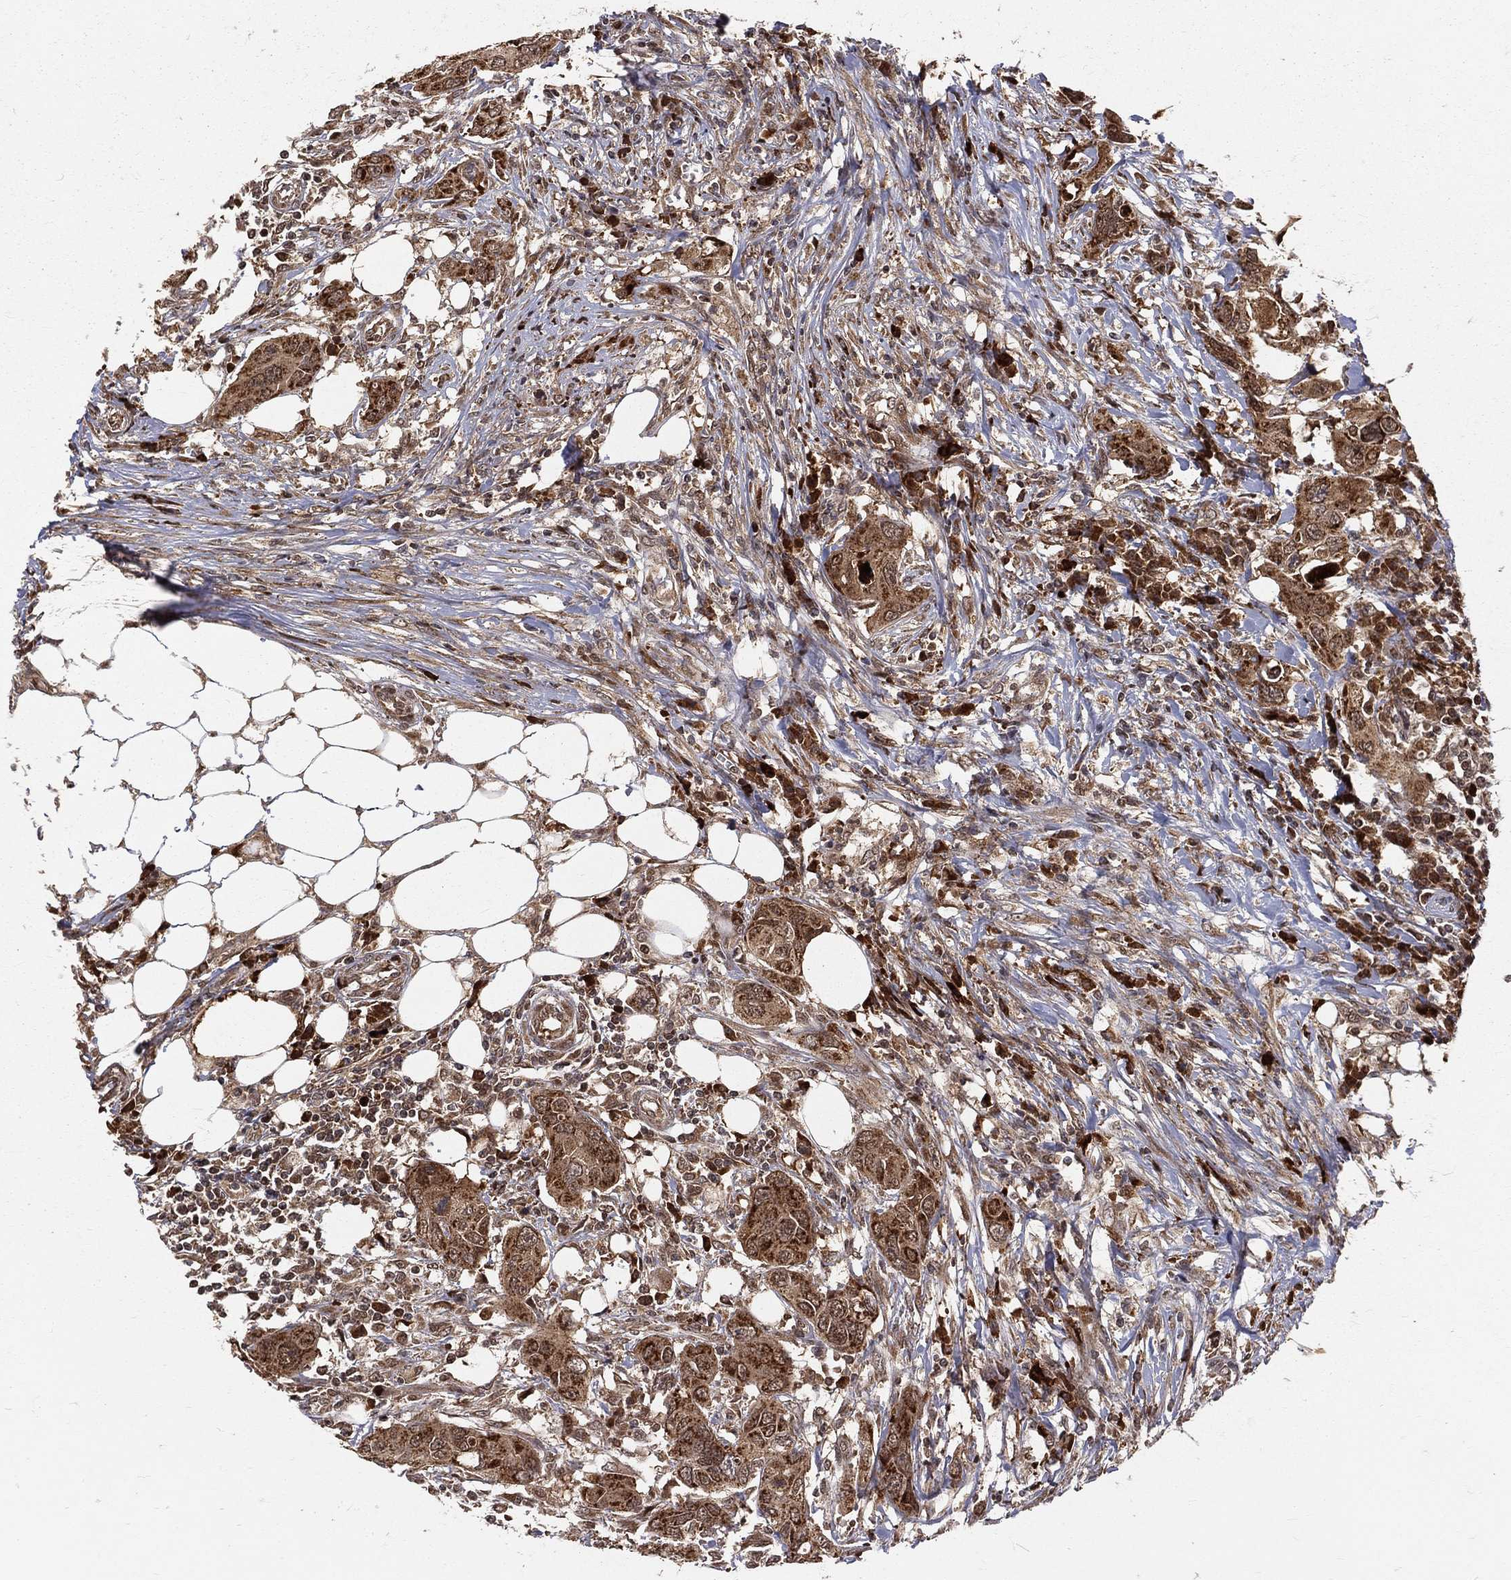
{"staining": {"intensity": "strong", "quantity": ">75%", "location": "cytoplasmic/membranous,nuclear"}, "tissue": "urothelial cancer", "cell_type": "Tumor cells", "image_type": "cancer", "snomed": [{"axis": "morphology", "description": "Urothelial carcinoma, NOS"}, {"axis": "morphology", "description": "Urothelial carcinoma, High grade"}, {"axis": "topography", "description": "Urinary bladder"}], "caption": "Urothelial cancer stained with a protein marker demonstrates strong staining in tumor cells.", "gene": "MDM2", "patient": {"sex": "male", "age": 63}}